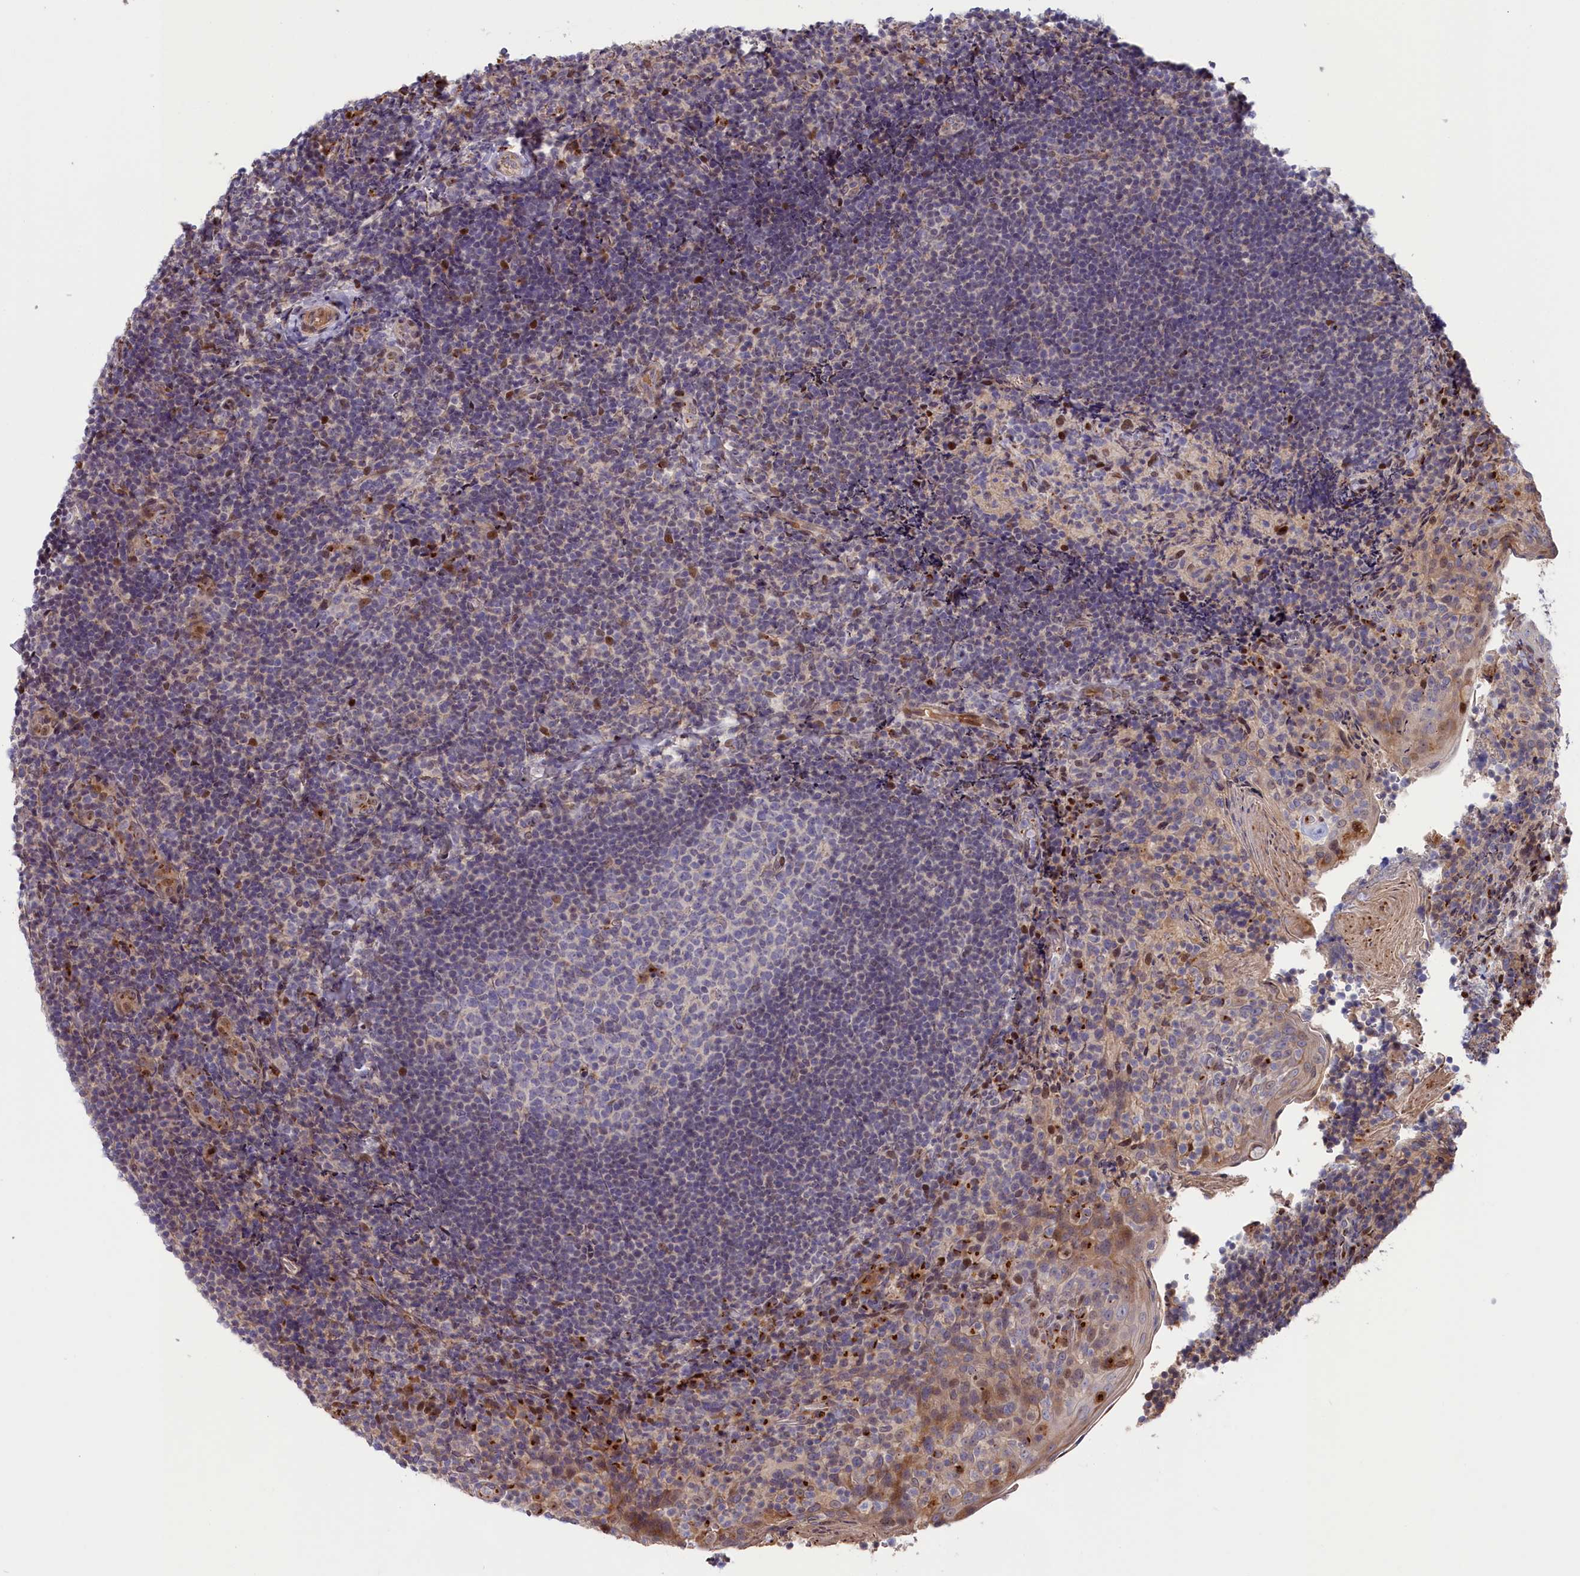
{"staining": {"intensity": "moderate", "quantity": "<25%", "location": "nuclear"}, "tissue": "tonsil", "cell_type": "Germinal center cells", "image_type": "normal", "snomed": [{"axis": "morphology", "description": "Normal tissue, NOS"}, {"axis": "topography", "description": "Tonsil"}], "caption": "Tonsil stained with a brown dye displays moderate nuclear positive staining in approximately <25% of germinal center cells.", "gene": "CHST12", "patient": {"sex": "female", "age": 10}}